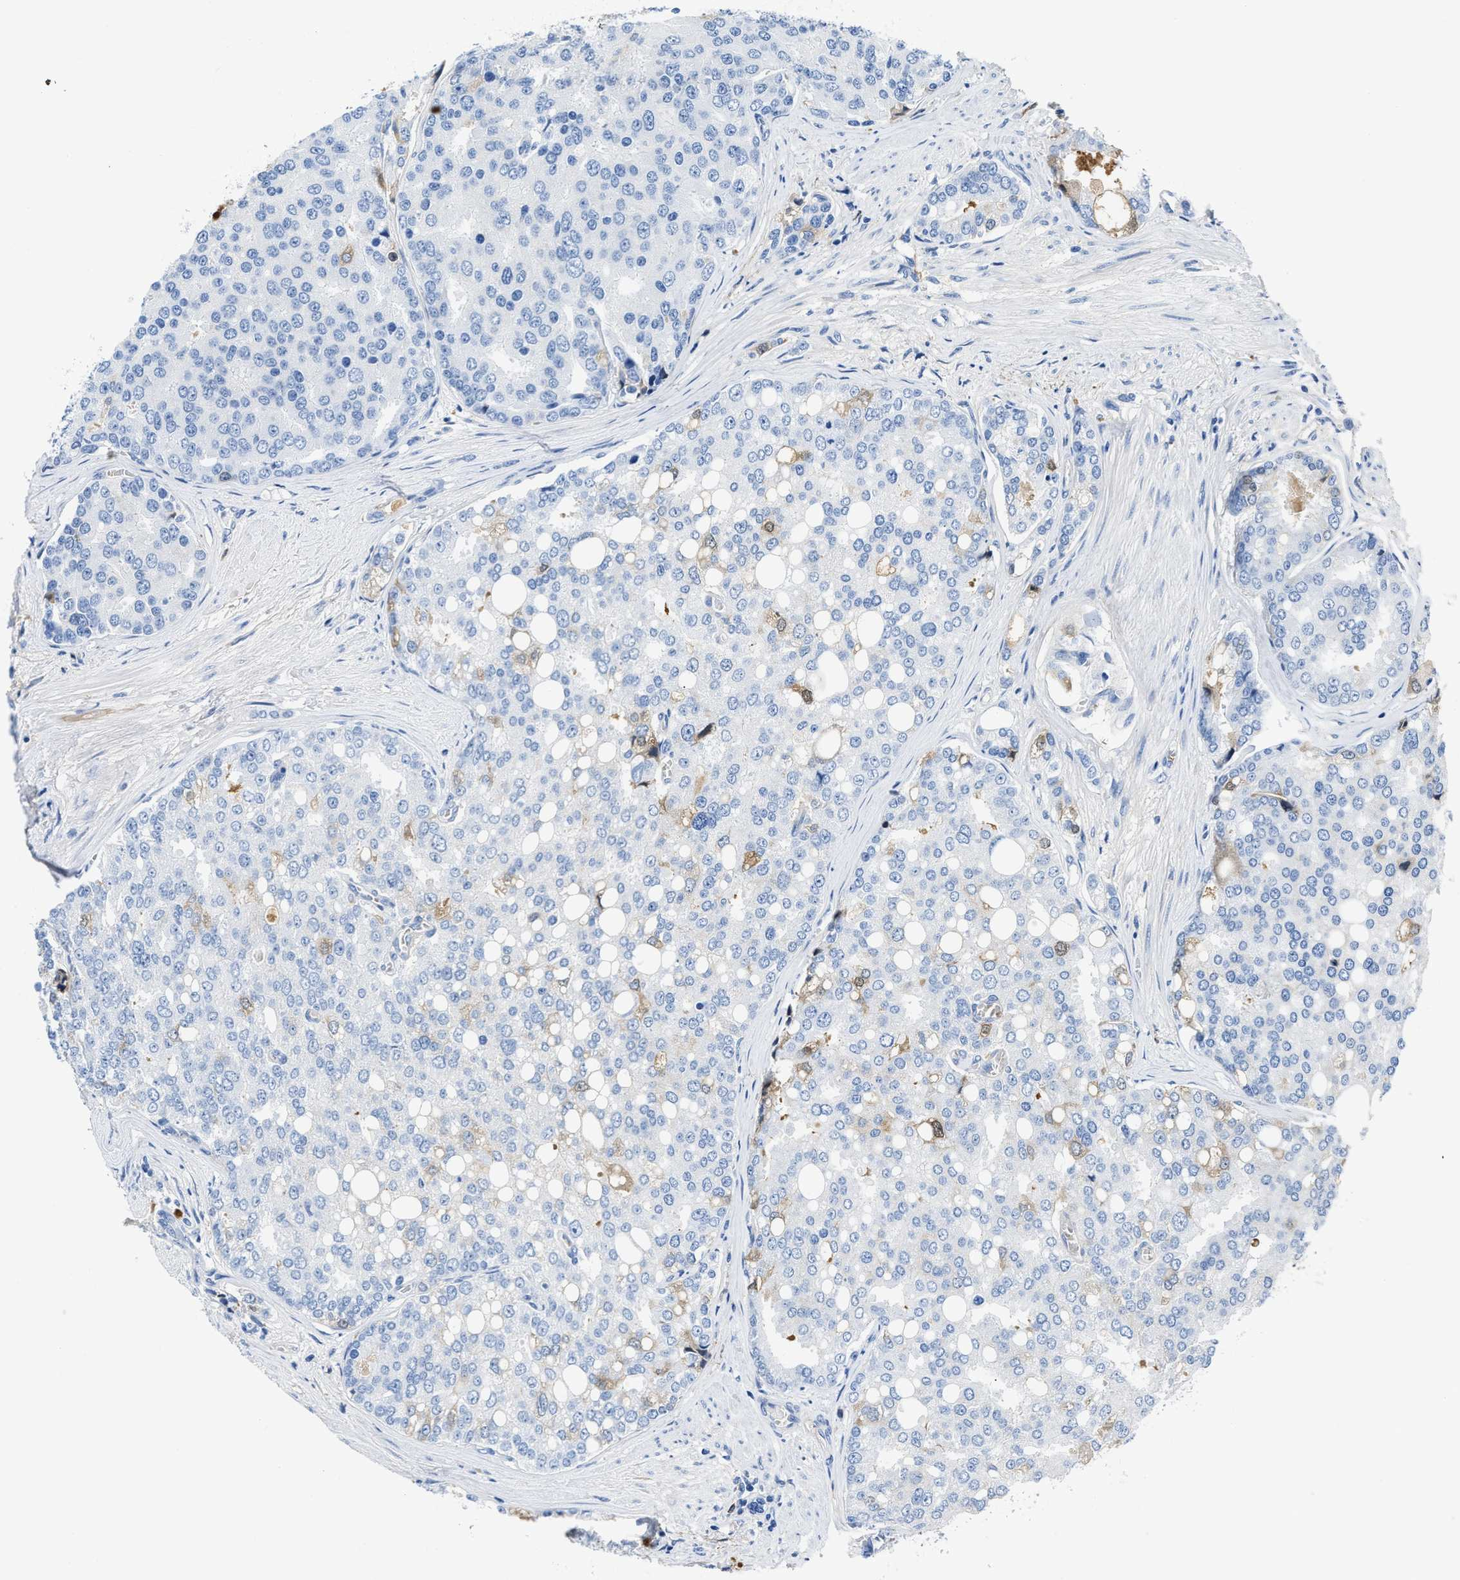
{"staining": {"intensity": "moderate", "quantity": "<25%", "location": "cytoplasmic/membranous"}, "tissue": "prostate cancer", "cell_type": "Tumor cells", "image_type": "cancer", "snomed": [{"axis": "morphology", "description": "Adenocarcinoma, High grade"}, {"axis": "topography", "description": "Prostate"}], "caption": "Prostate cancer stained with IHC demonstrates moderate cytoplasmic/membranous positivity in approximately <25% of tumor cells.", "gene": "GC", "patient": {"sex": "male", "age": 50}}